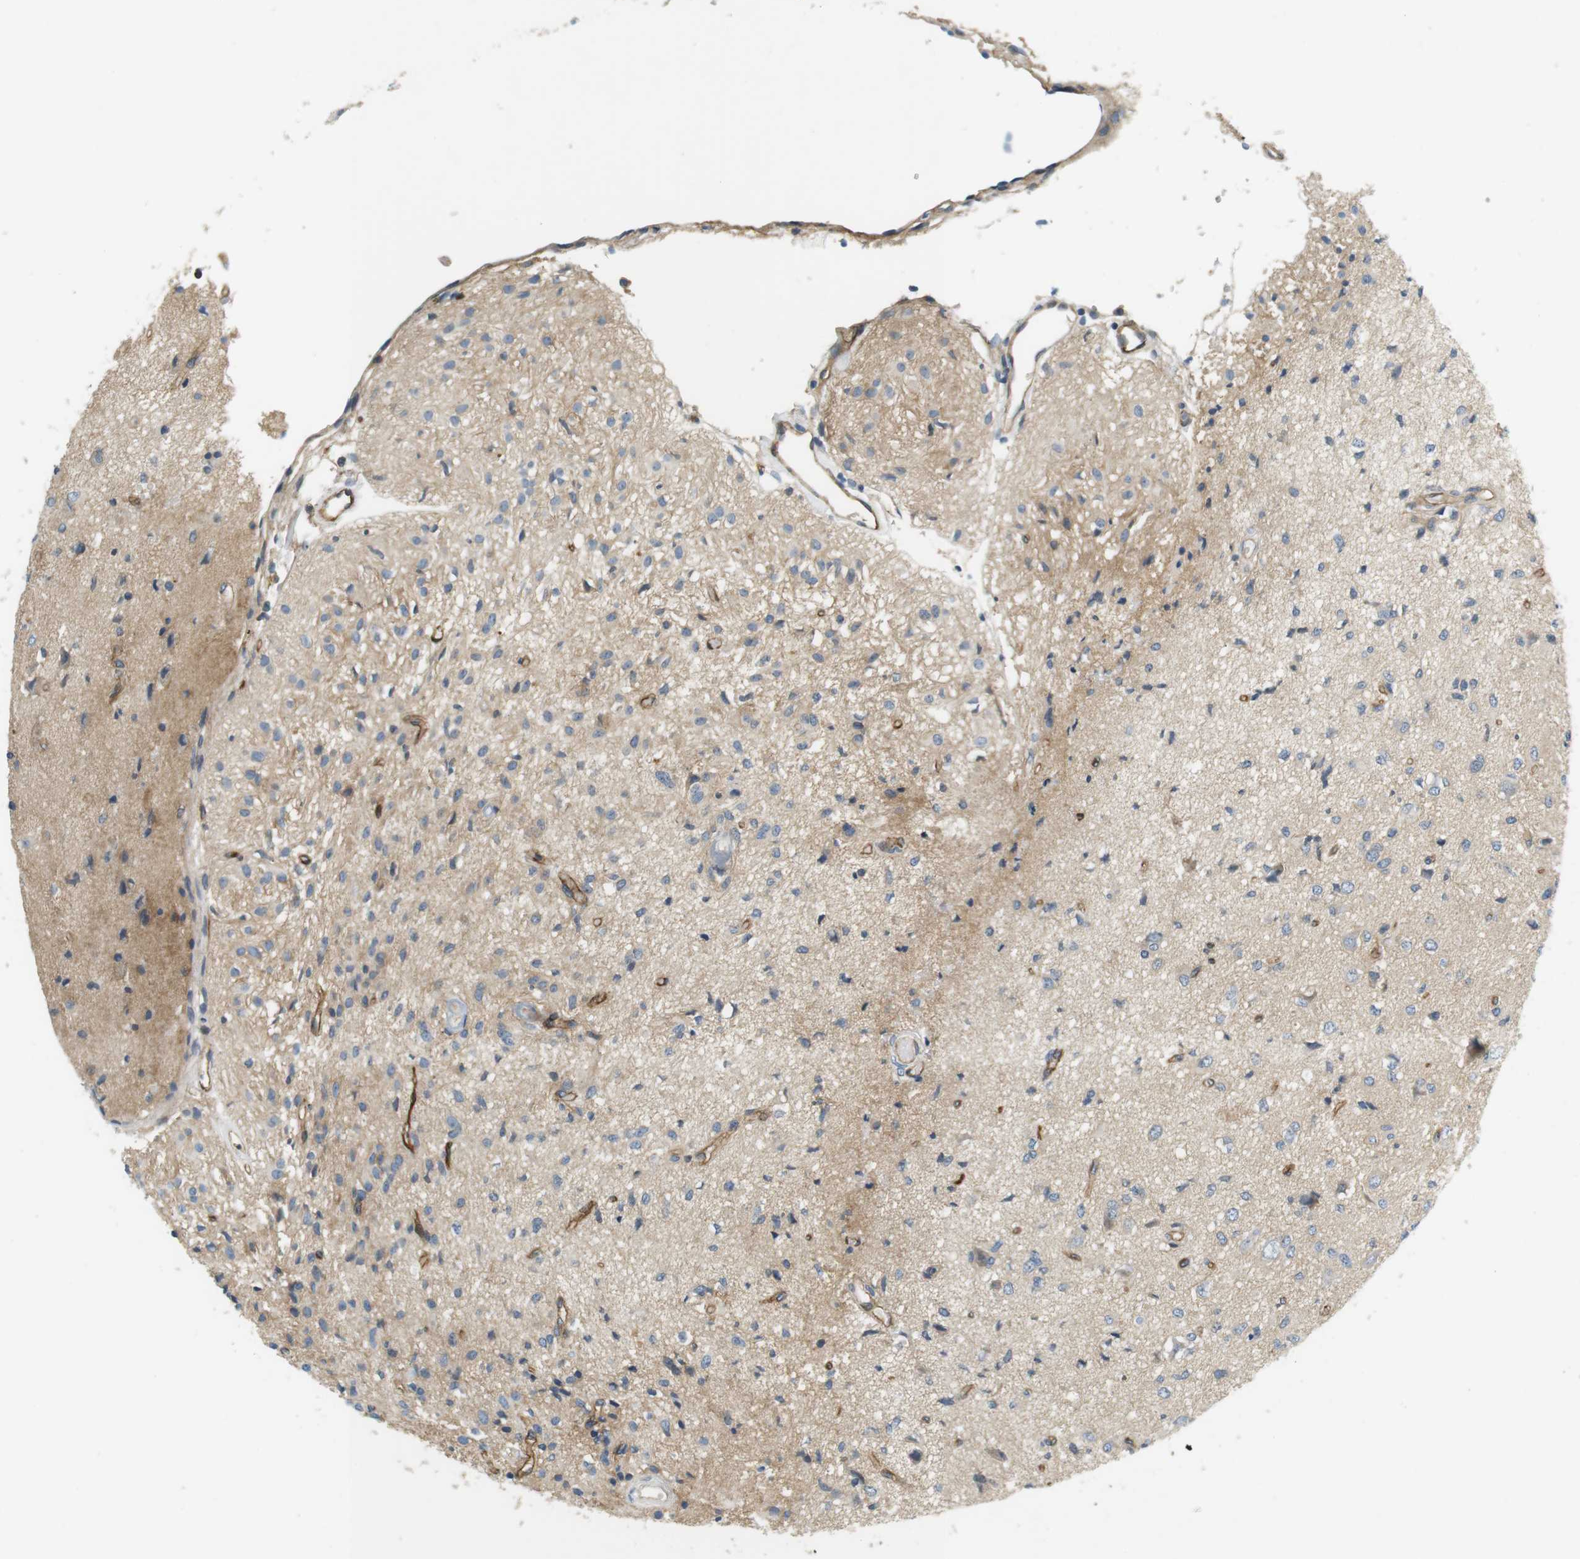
{"staining": {"intensity": "weak", "quantity": "<25%", "location": "cytoplasmic/membranous"}, "tissue": "glioma", "cell_type": "Tumor cells", "image_type": "cancer", "snomed": [{"axis": "morphology", "description": "Glioma, malignant, High grade"}, {"axis": "topography", "description": "Brain"}], "caption": "High power microscopy image of an immunohistochemistry (IHC) photomicrograph of malignant high-grade glioma, revealing no significant expression in tumor cells.", "gene": "SLC30A1", "patient": {"sex": "female", "age": 59}}